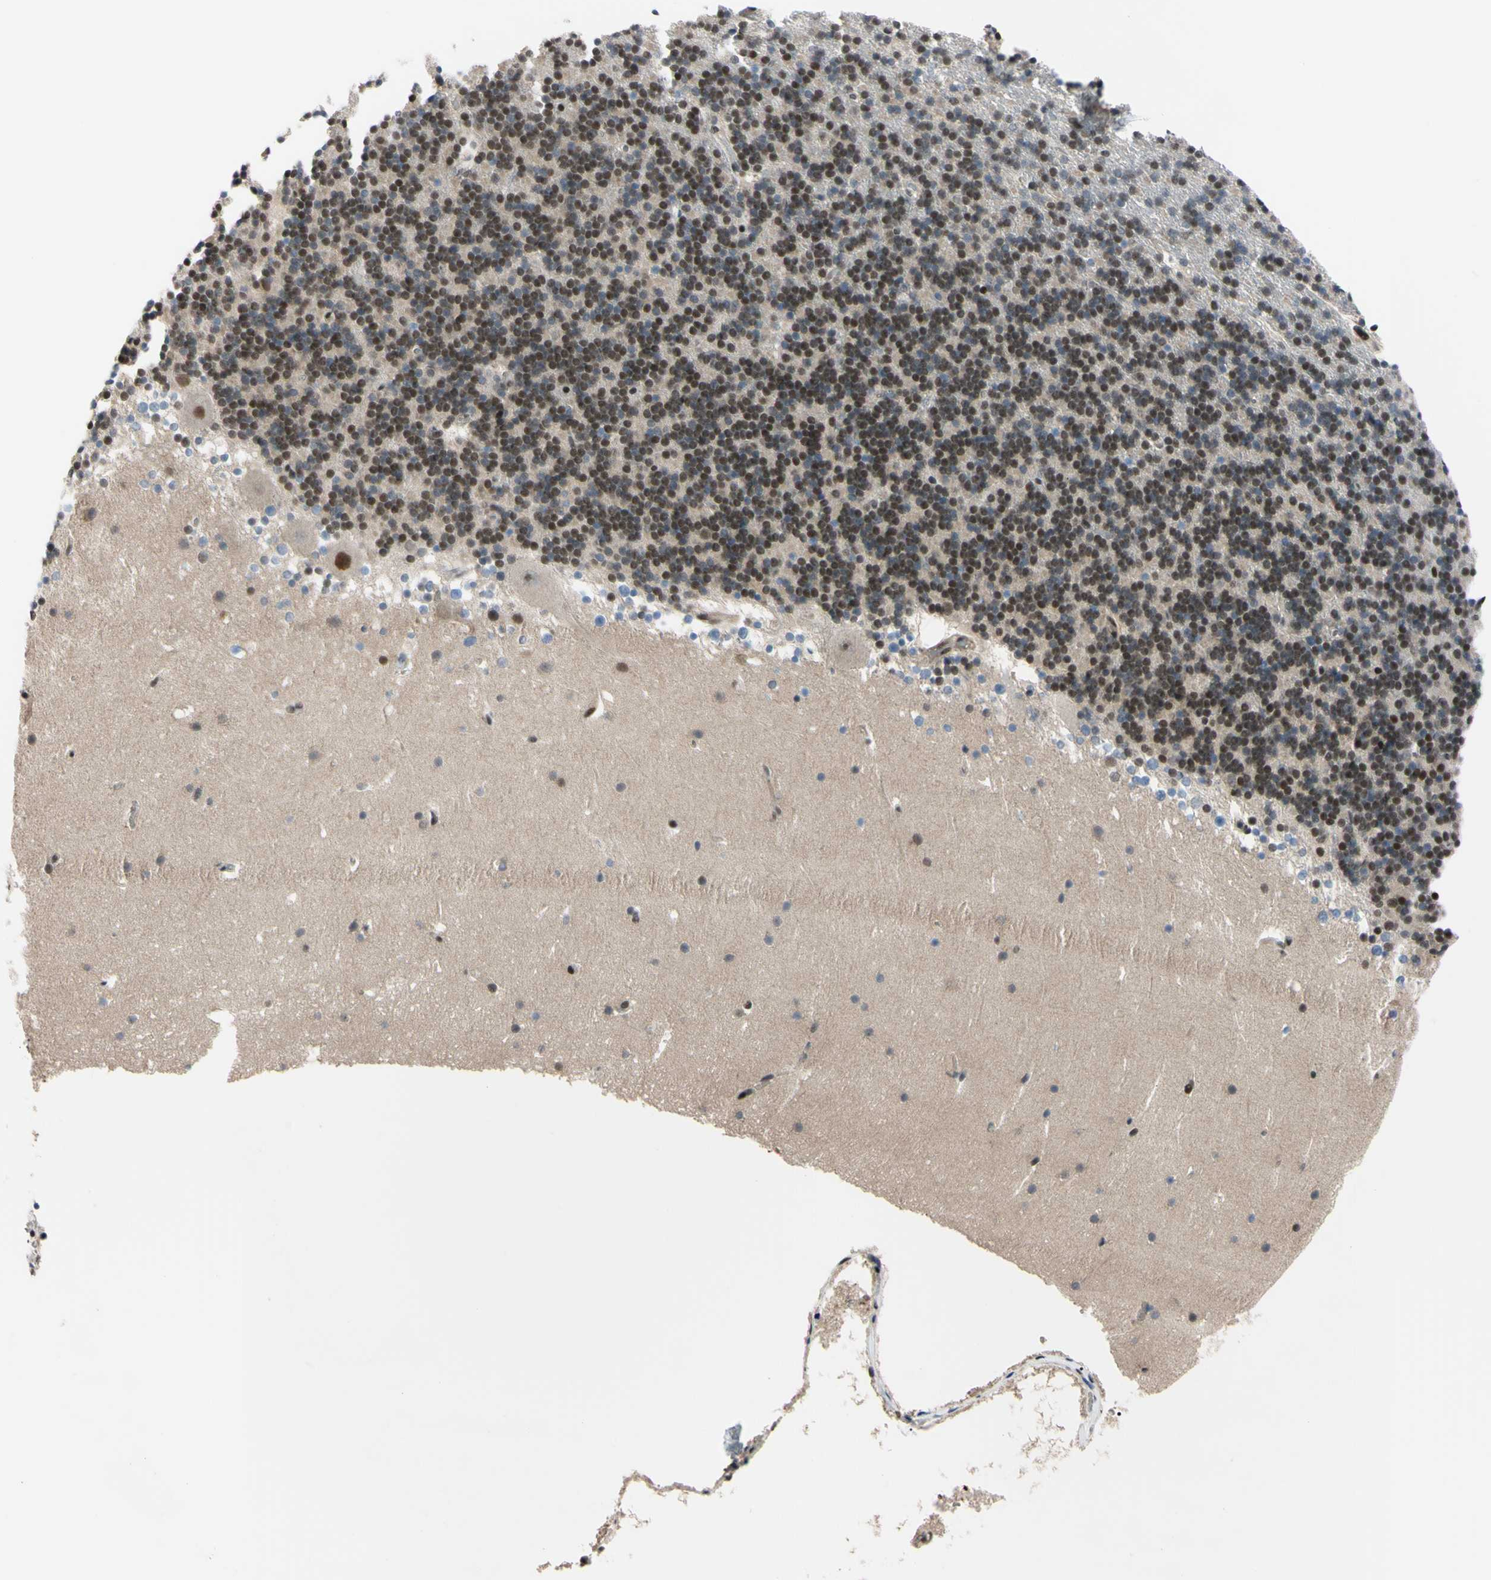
{"staining": {"intensity": "moderate", "quantity": "25%-75%", "location": "nuclear"}, "tissue": "cerebellum", "cell_type": "Cells in granular layer", "image_type": "normal", "snomed": [{"axis": "morphology", "description": "Normal tissue, NOS"}, {"axis": "topography", "description": "Cerebellum"}], "caption": "High-power microscopy captured an immunohistochemistry micrograph of benign cerebellum, revealing moderate nuclear expression in approximately 25%-75% of cells in granular layer. Nuclei are stained in blue.", "gene": "THAP12", "patient": {"sex": "male", "age": 45}}